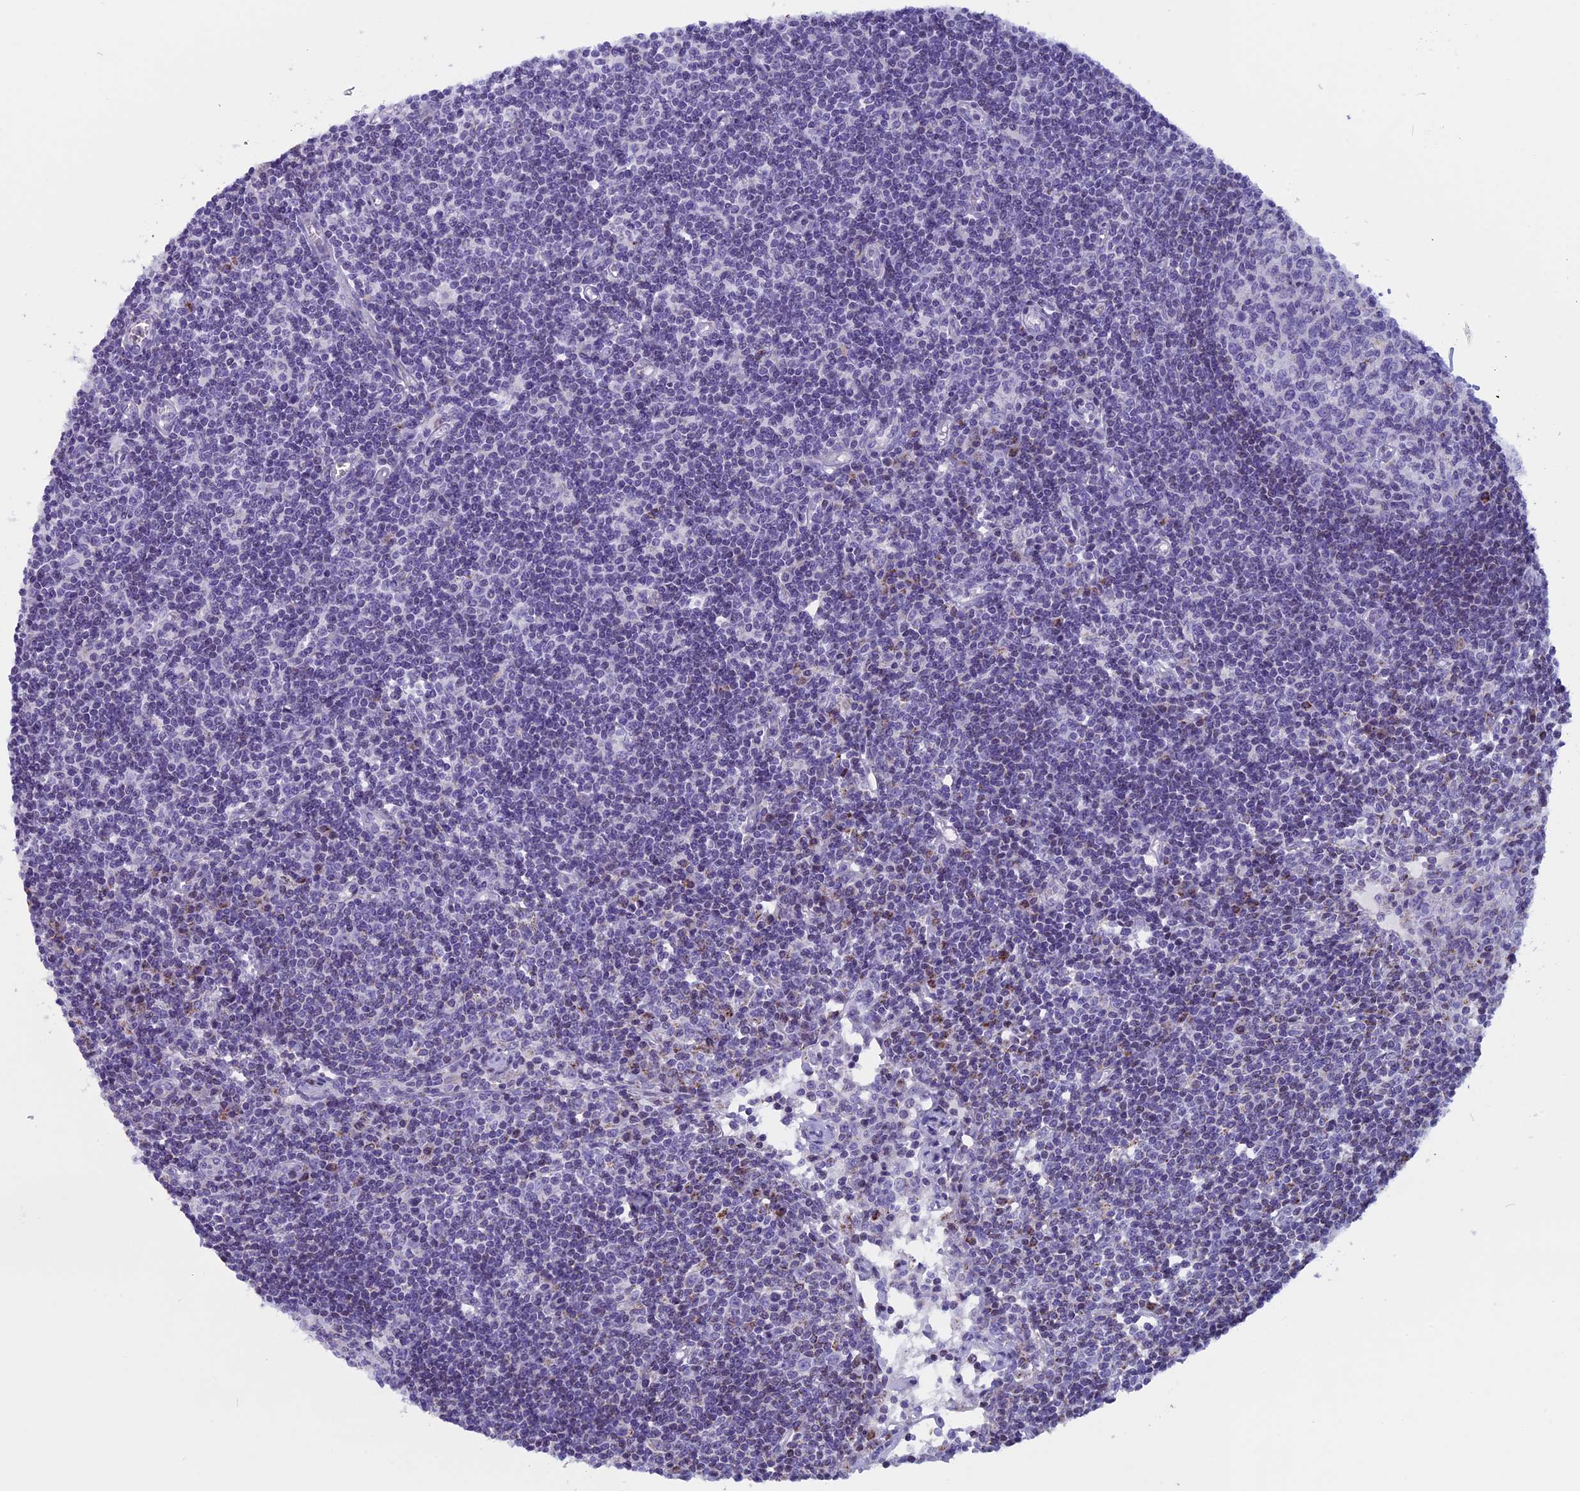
{"staining": {"intensity": "negative", "quantity": "none", "location": "none"}, "tissue": "lymph node", "cell_type": "Germinal center cells", "image_type": "normal", "snomed": [{"axis": "morphology", "description": "Normal tissue, NOS"}, {"axis": "topography", "description": "Lymph node"}], "caption": "A micrograph of human lymph node is negative for staining in germinal center cells.", "gene": "ZNF563", "patient": {"sex": "female", "age": 55}}